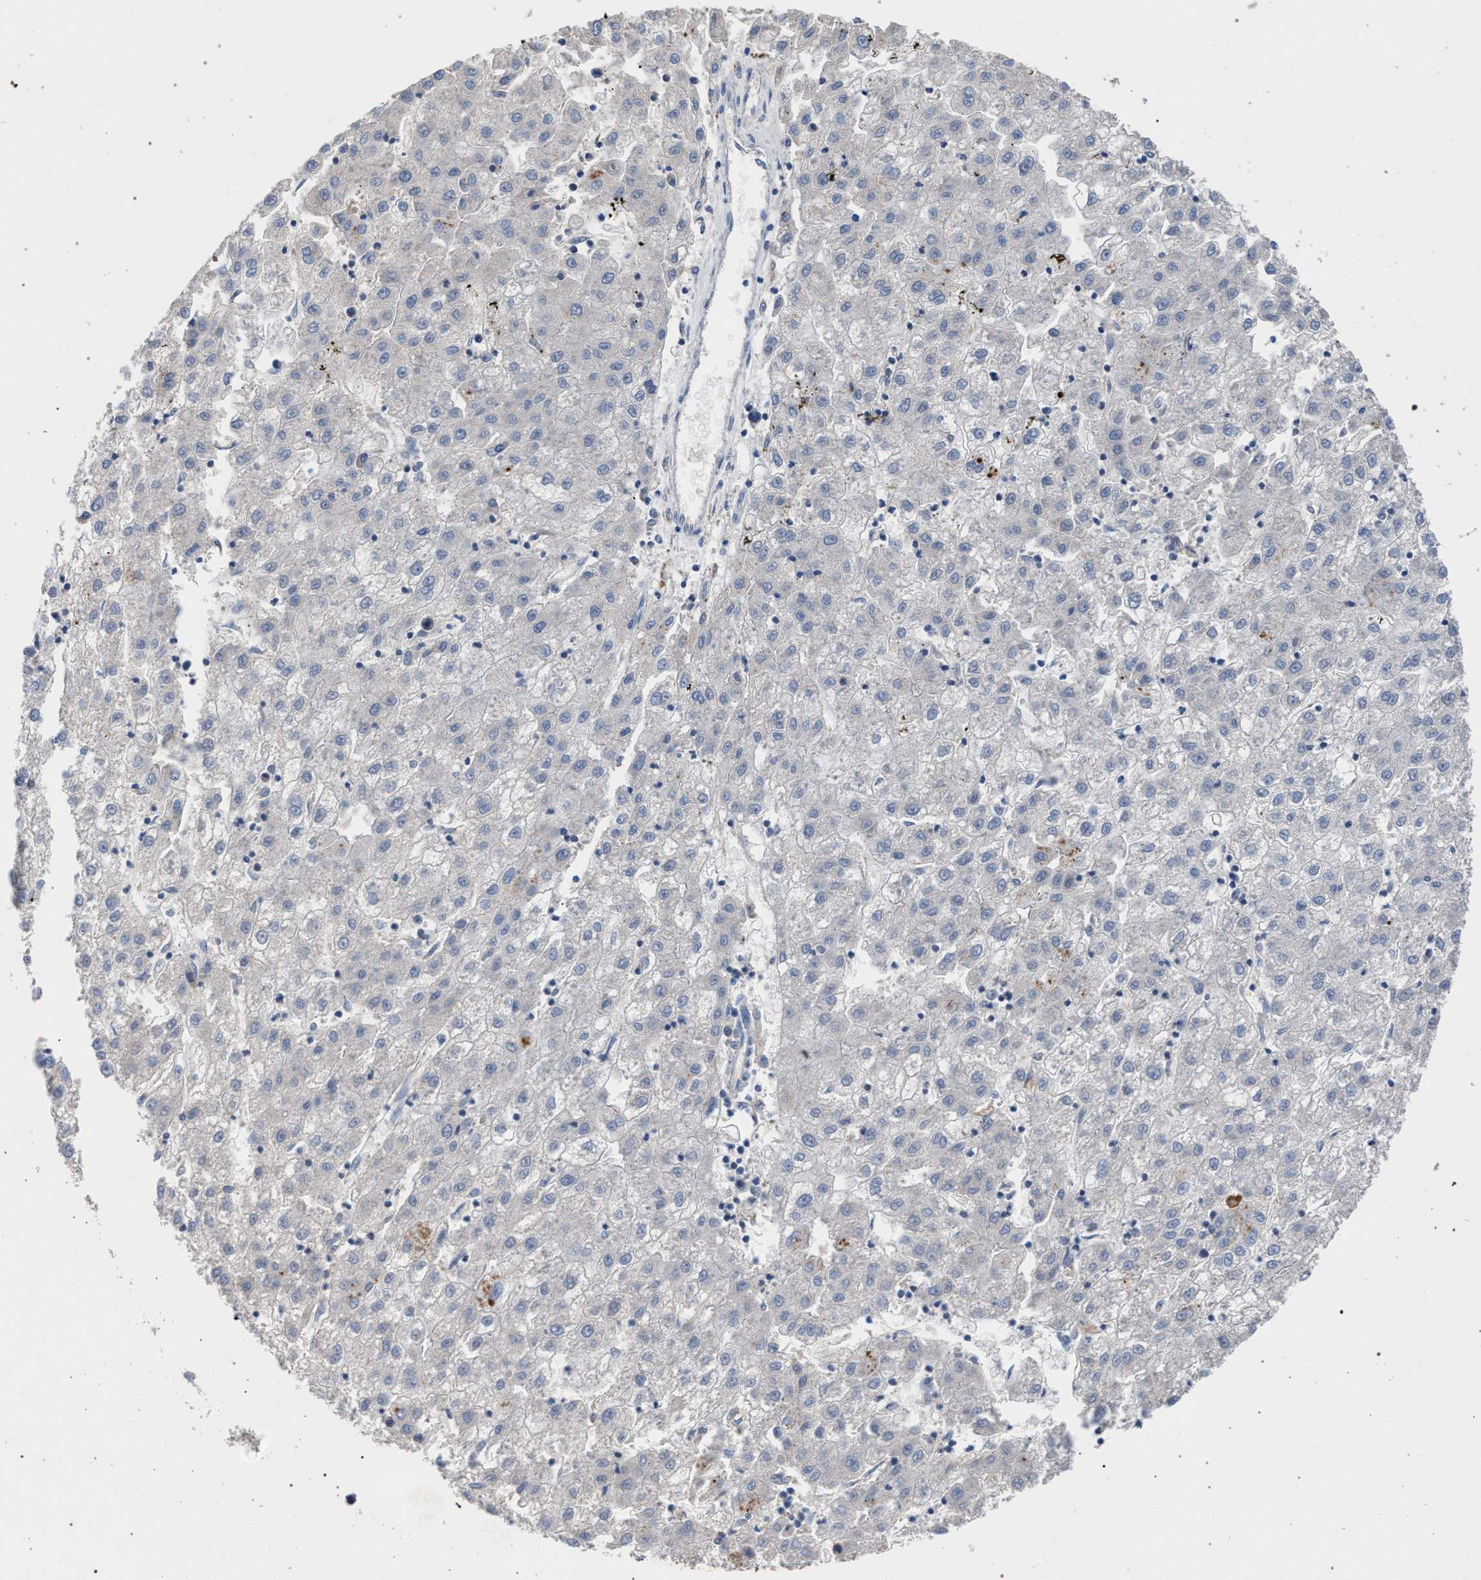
{"staining": {"intensity": "negative", "quantity": "none", "location": "none"}, "tissue": "liver cancer", "cell_type": "Tumor cells", "image_type": "cancer", "snomed": [{"axis": "morphology", "description": "Carcinoma, Hepatocellular, NOS"}, {"axis": "topography", "description": "Liver"}], "caption": "This is an immunohistochemistry histopathology image of liver cancer. There is no positivity in tumor cells.", "gene": "TECPR1", "patient": {"sex": "male", "age": 72}}